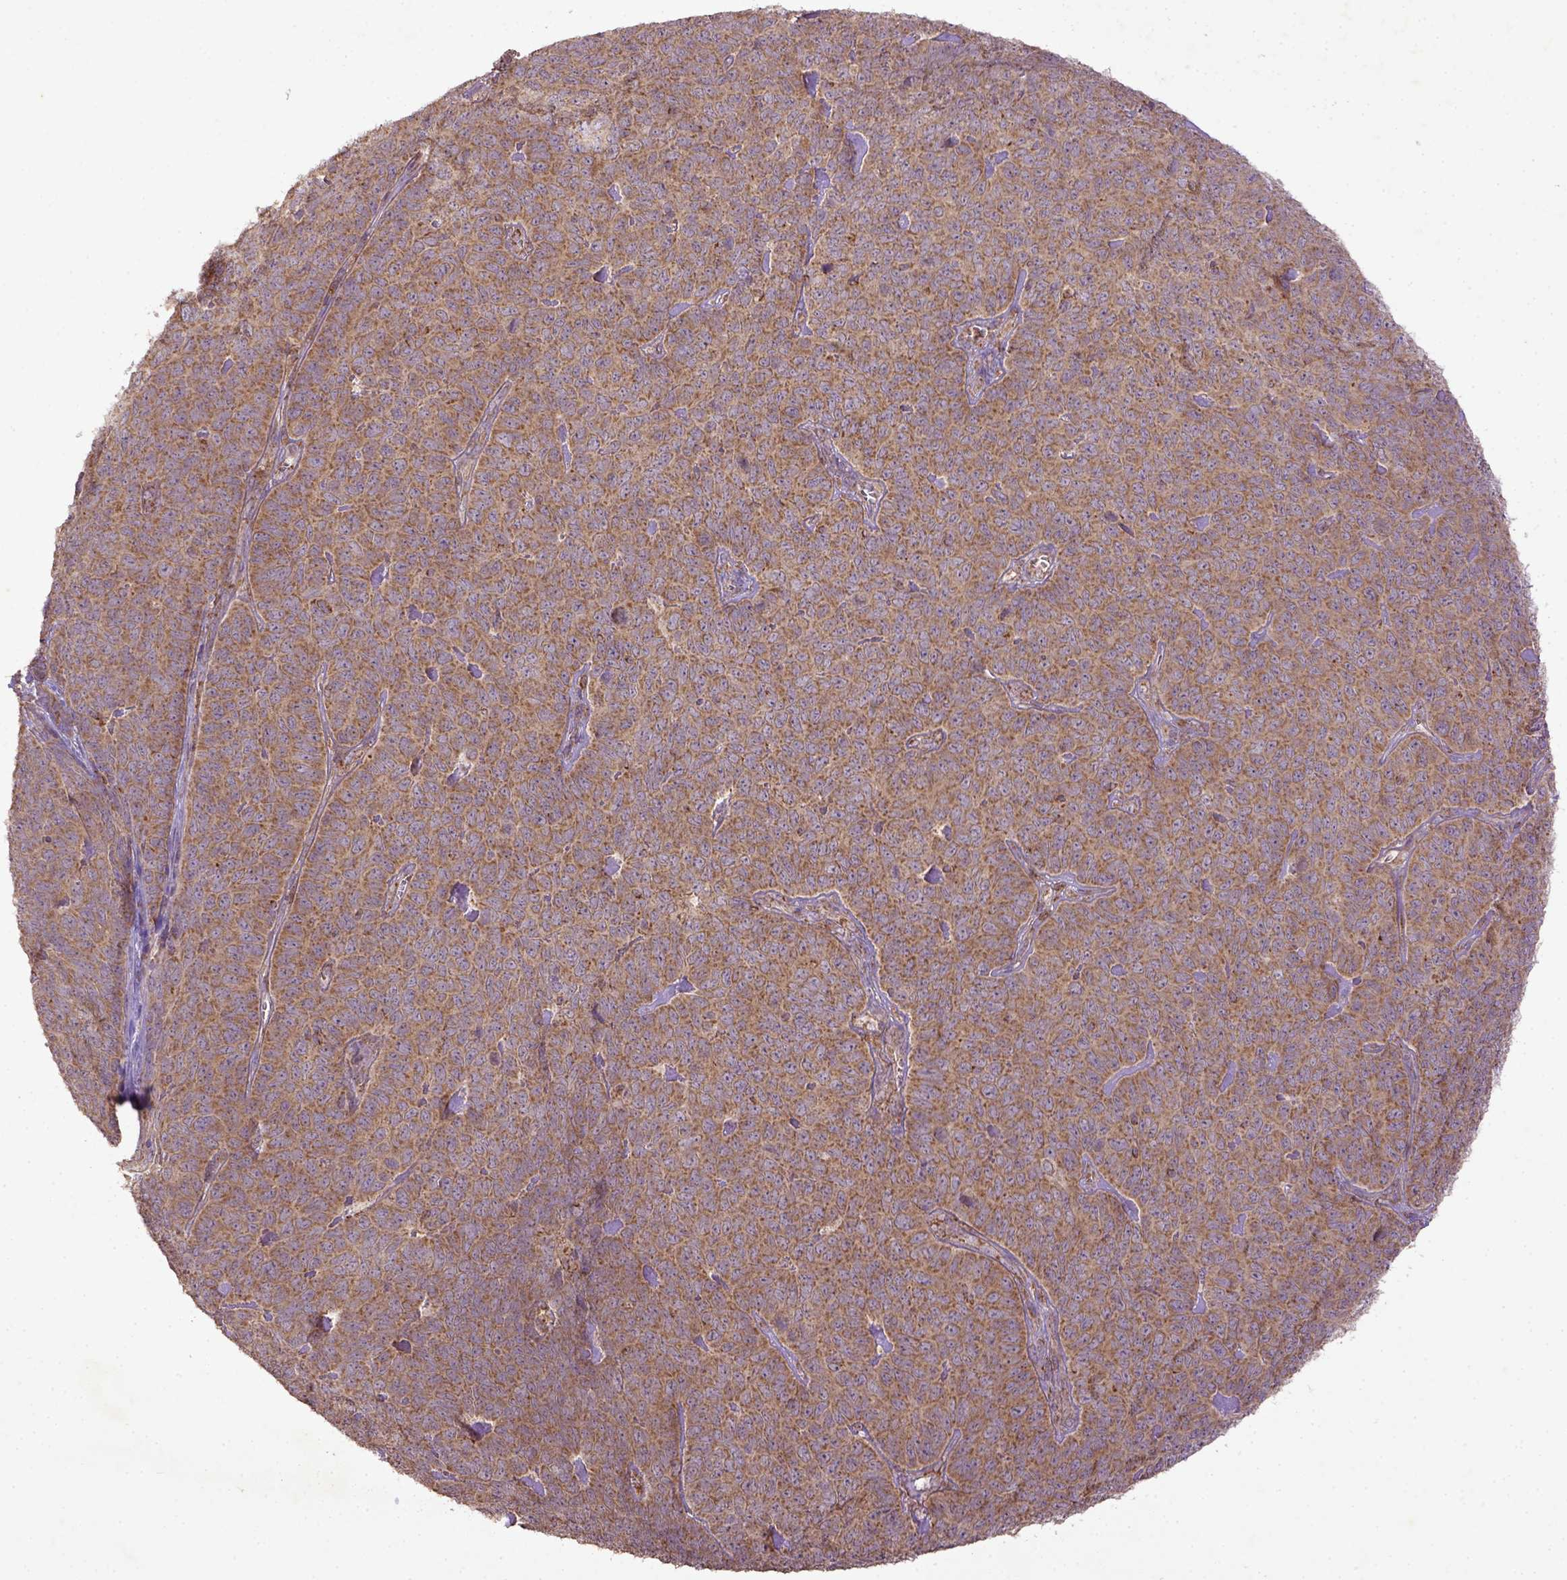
{"staining": {"intensity": "moderate", "quantity": ">75%", "location": "cytoplasmic/membranous"}, "tissue": "skin cancer", "cell_type": "Tumor cells", "image_type": "cancer", "snomed": [{"axis": "morphology", "description": "Squamous cell carcinoma, NOS"}, {"axis": "topography", "description": "Skin"}, {"axis": "topography", "description": "Anal"}], "caption": "A medium amount of moderate cytoplasmic/membranous staining is seen in approximately >75% of tumor cells in skin squamous cell carcinoma tissue.", "gene": "MT-CO1", "patient": {"sex": "female", "age": 51}}